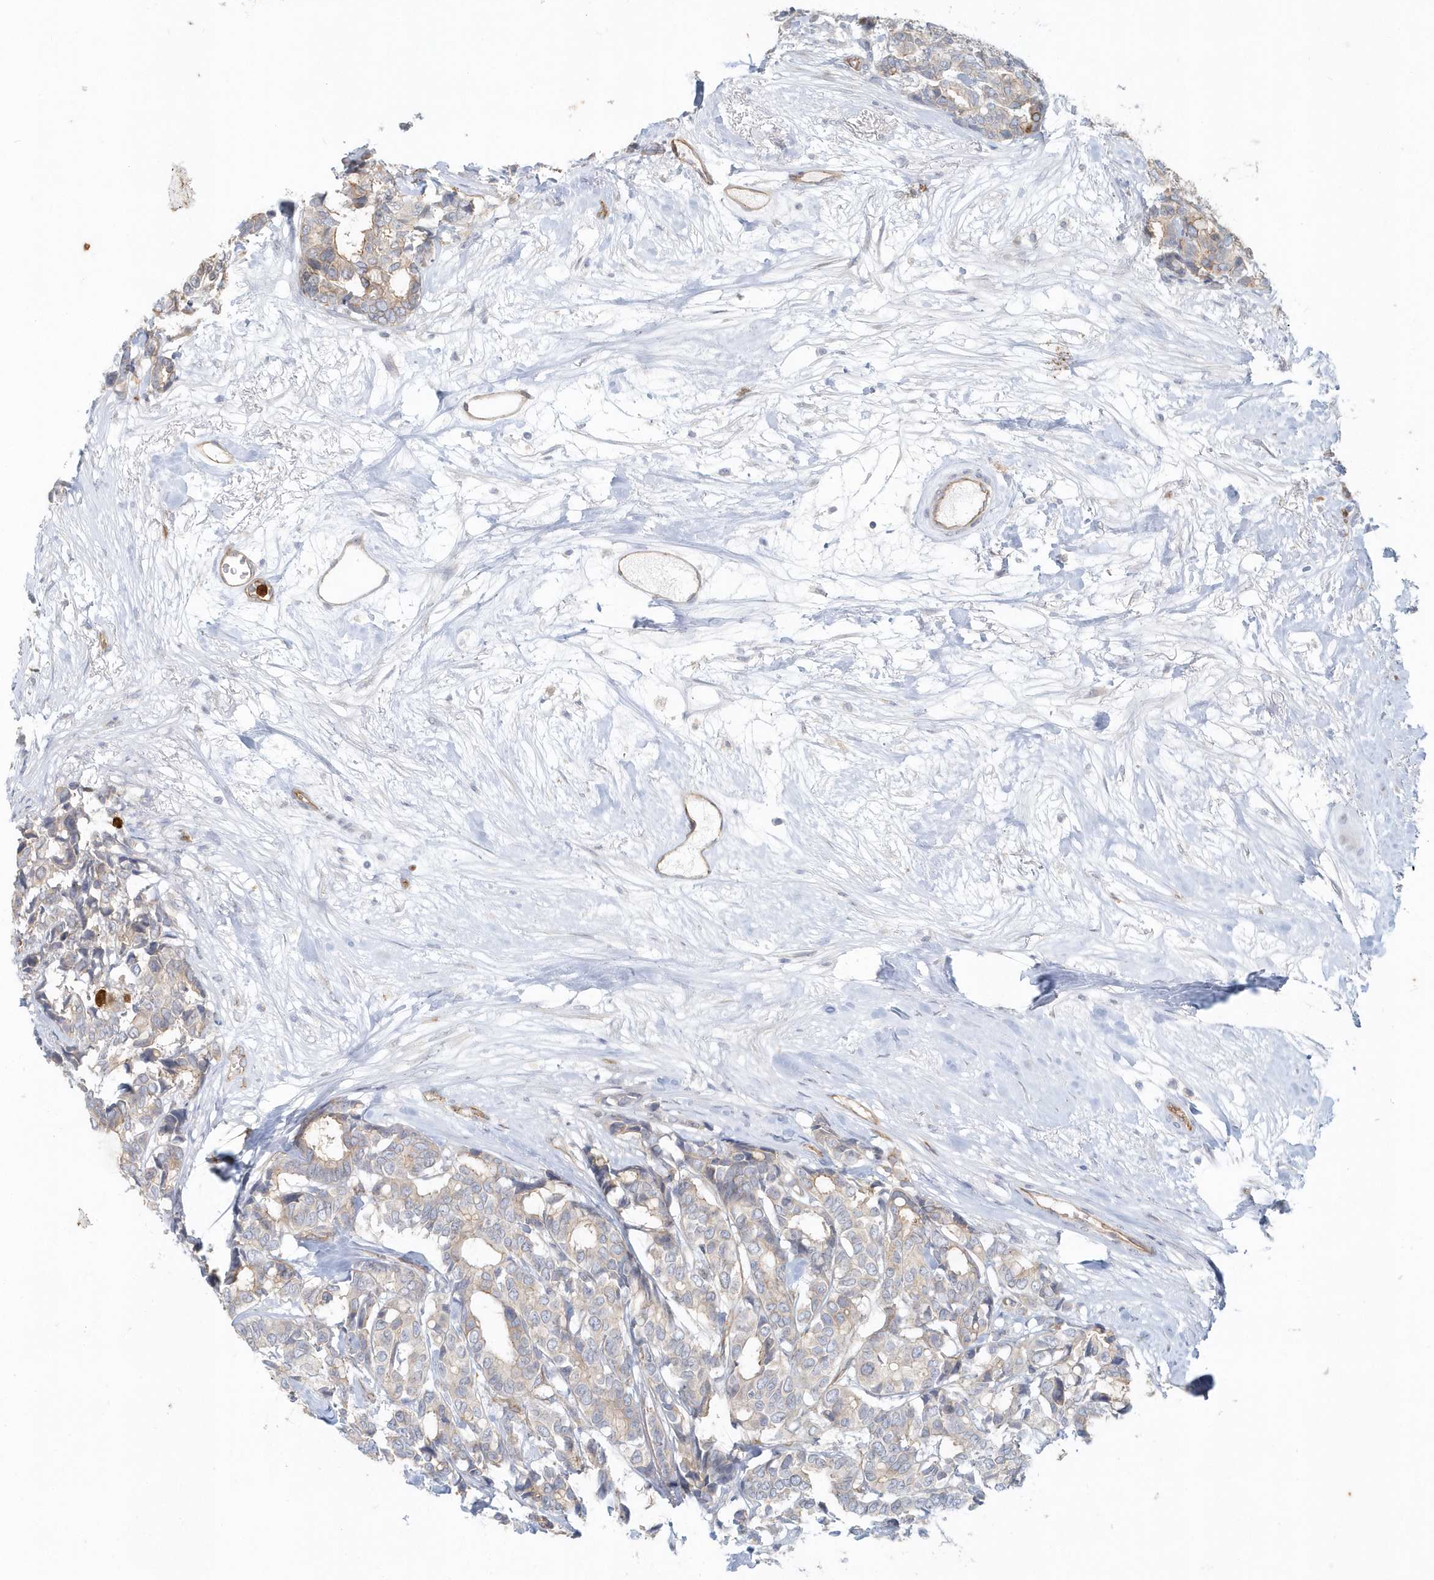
{"staining": {"intensity": "weak", "quantity": "<25%", "location": "cytoplasmic/membranous"}, "tissue": "breast cancer", "cell_type": "Tumor cells", "image_type": "cancer", "snomed": [{"axis": "morphology", "description": "Duct carcinoma"}, {"axis": "topography", "description": "Breast"}], "caption": "IHC photomicrograph of human breast invasive ductal carcinoma stained for a protein (brown), which shows no staining in tumor cells.", "gene": "DNAH1", "patient": {"sex": "female", "age": 87}}